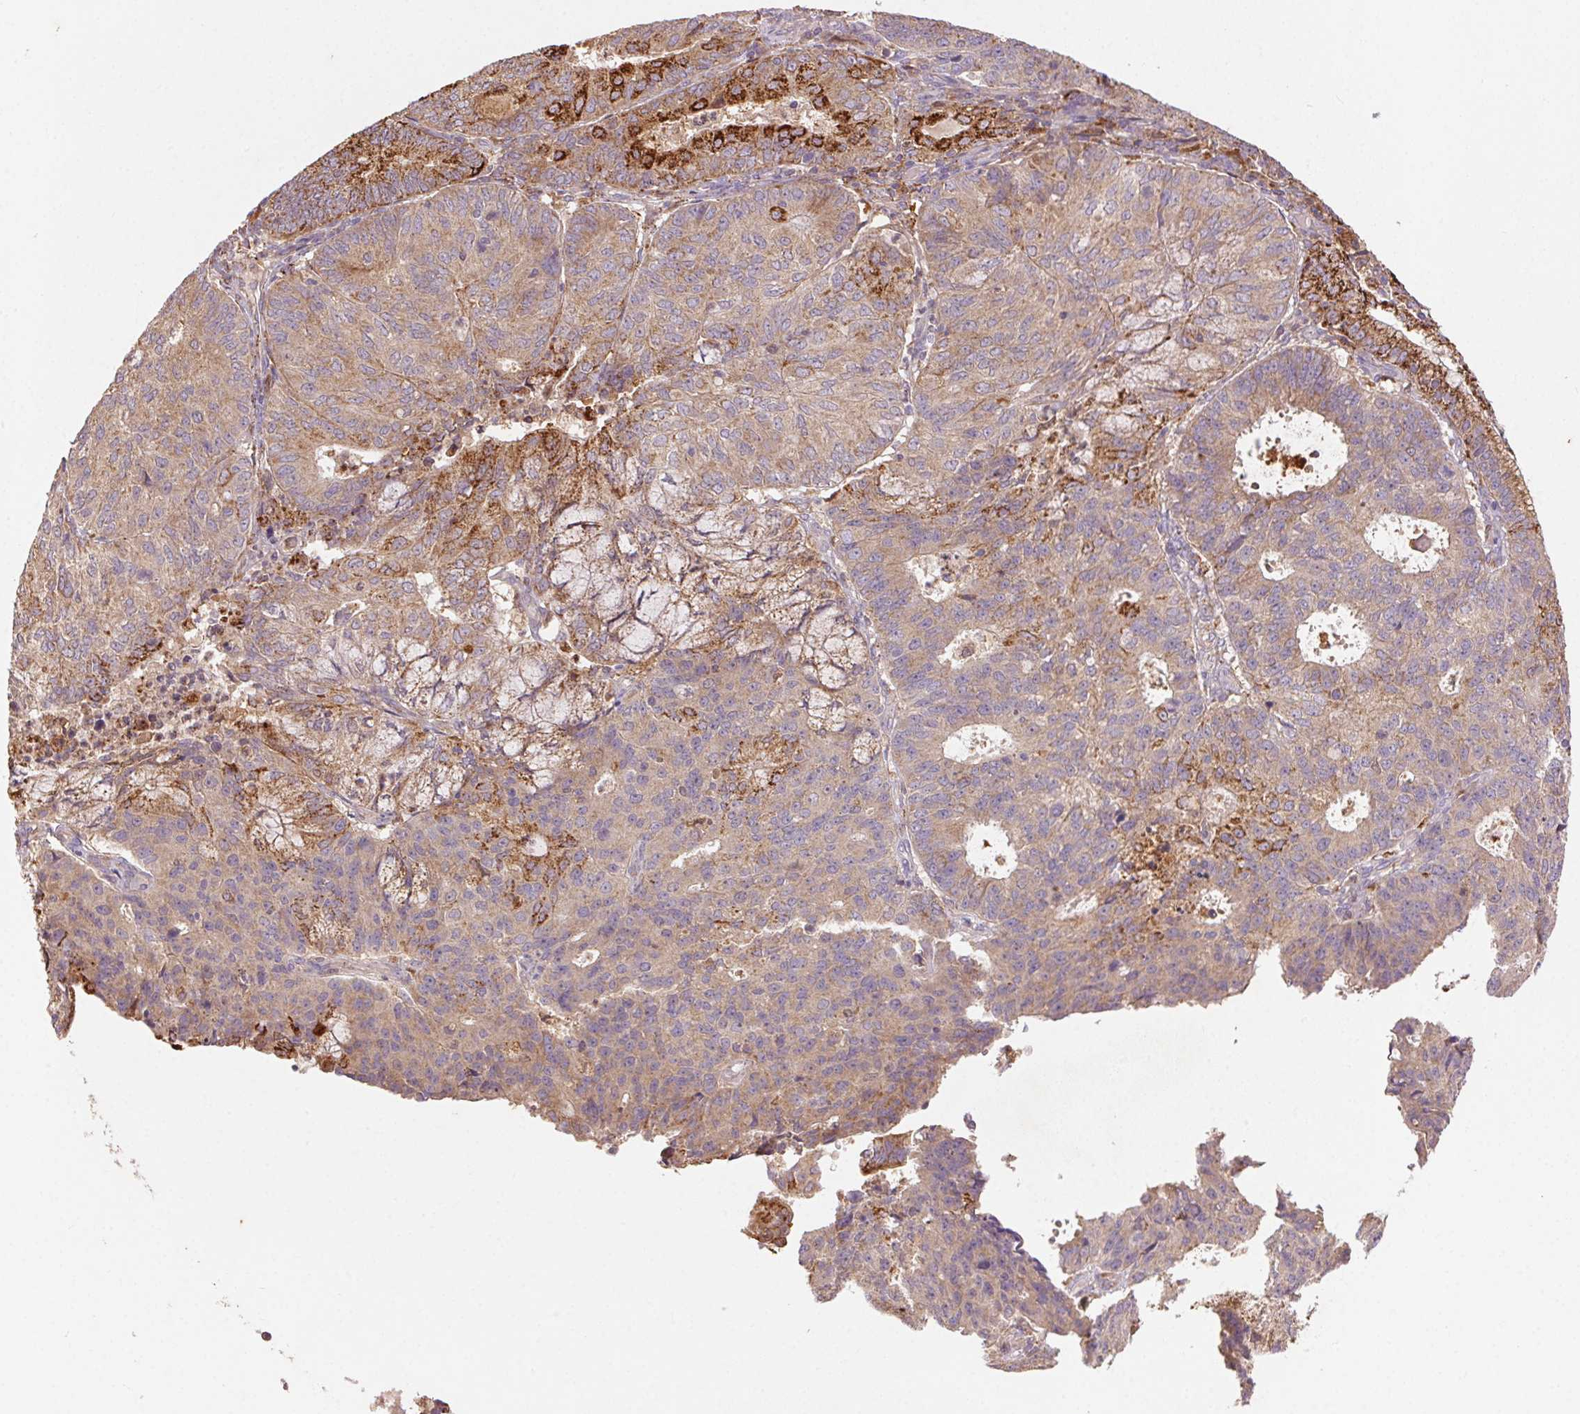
{"staining": {"intensity": "strong", "quantity": "<25%", "location": "cytoplasmic/membranous"}, "tissue": "endometrial cancer", "cell_type": "Tumor cells", "image_type": "cancer", "snomed": [{"axis": "morphology", "description": "Adenocarcinoma, NOS"}, {"axis": "topography", "description": "Endometrium"}], "caption": "An image showing strong cytoplasmic/membranous expression in about <25% of tumor cells in endometrial cancer (adenocarcinoma), as visualized by brown immunohistochemical staining.", "gene": "FNBP1L", "patient": {"sex": "female", "age": 82}}